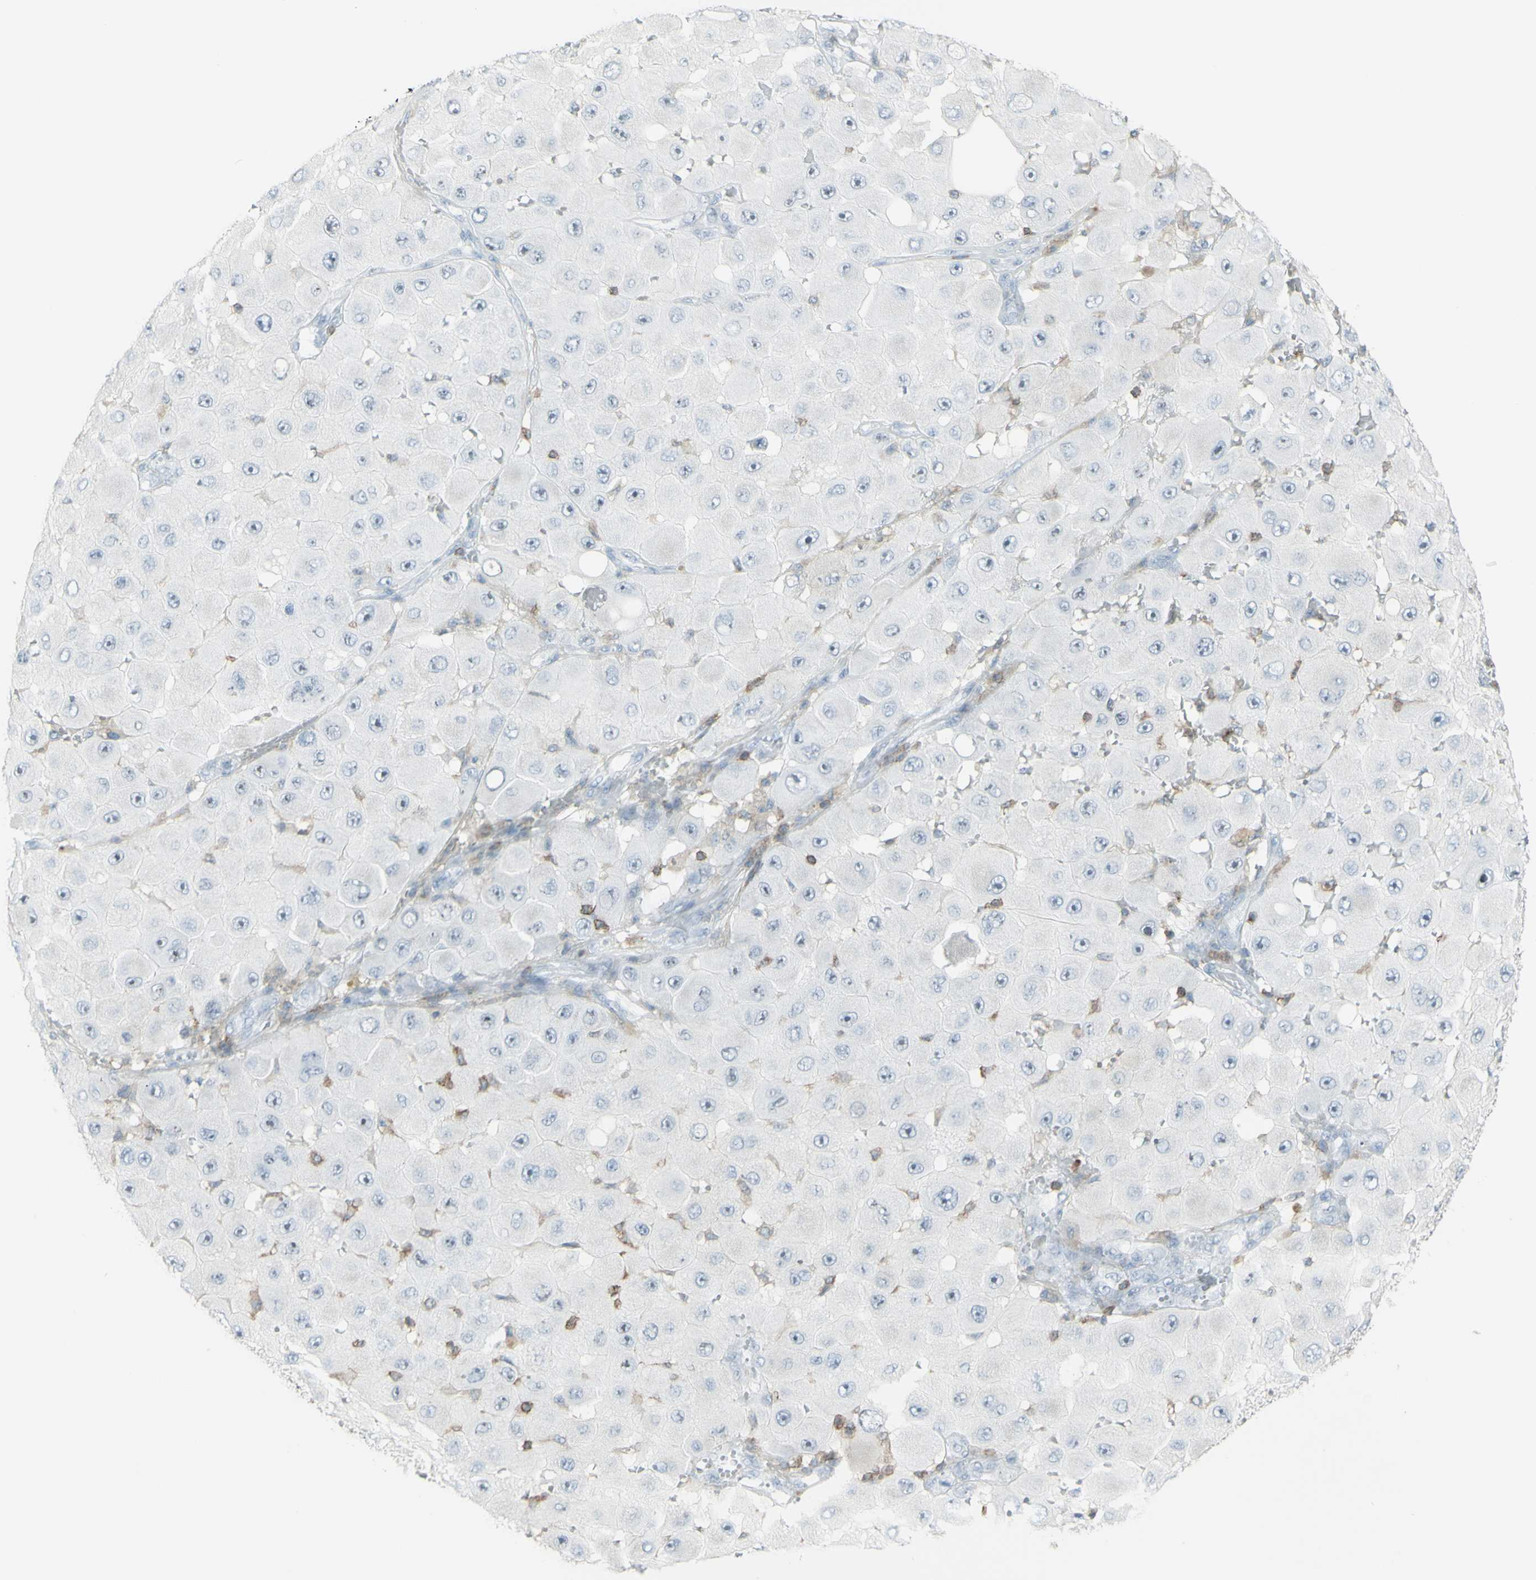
{"staining": {"intensity": "negative", "quantity": "none", "location": "none"}, "tissue": "melanoma", "cell_type": "Tumor cells", "image_type": "cancer", "snomed": [{"axis": "morphology", "description": "Malignant melanoma, NOS"}, {"axis": "topography", "description": "Skin"}], "caption": "Melanoma was stained to show a protein in brown. There is no significant expression in tumor cells.", "gene": "NRG1", "patient": {"sex": "female", "age": 81}}